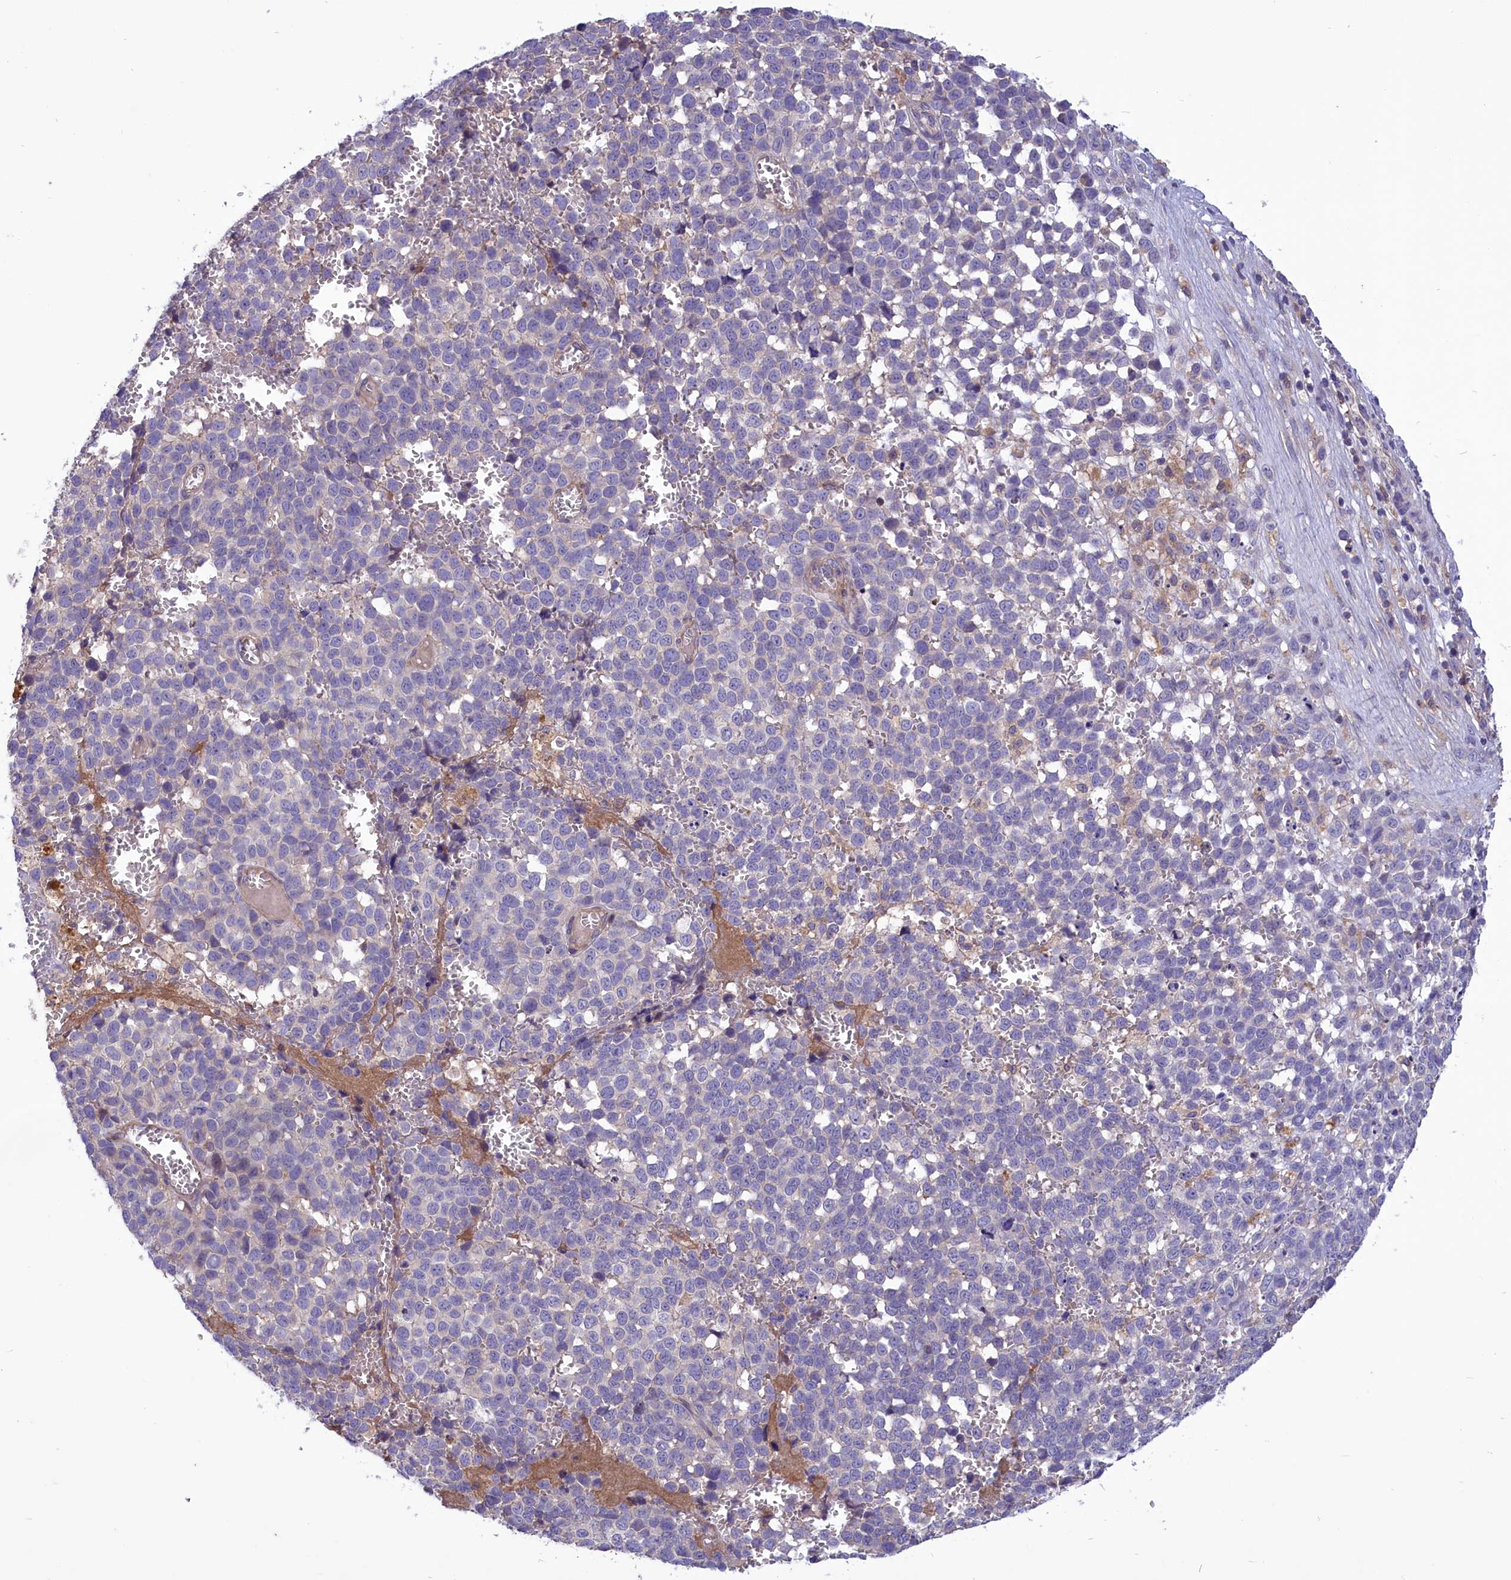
{"staining": {"intensity": "negative", "quantity": "none", "location": "none"}, "tissue": "melanoma", "cell_type": "Tumor cells", "image_type": "cancer", "snomed": [{"axis": "morphology", "description": "Malignant melanoma, NOS"}, {"axis": "topography", "description": "Nose, NOS"}], "caption": "Human malignant melanoma stained for a protein using immunohistochemistry (IHC) demonstrates no expression in tumor cells.", "gene": "AMDHD2", "patient": {"sex": "female", "age": 48}}